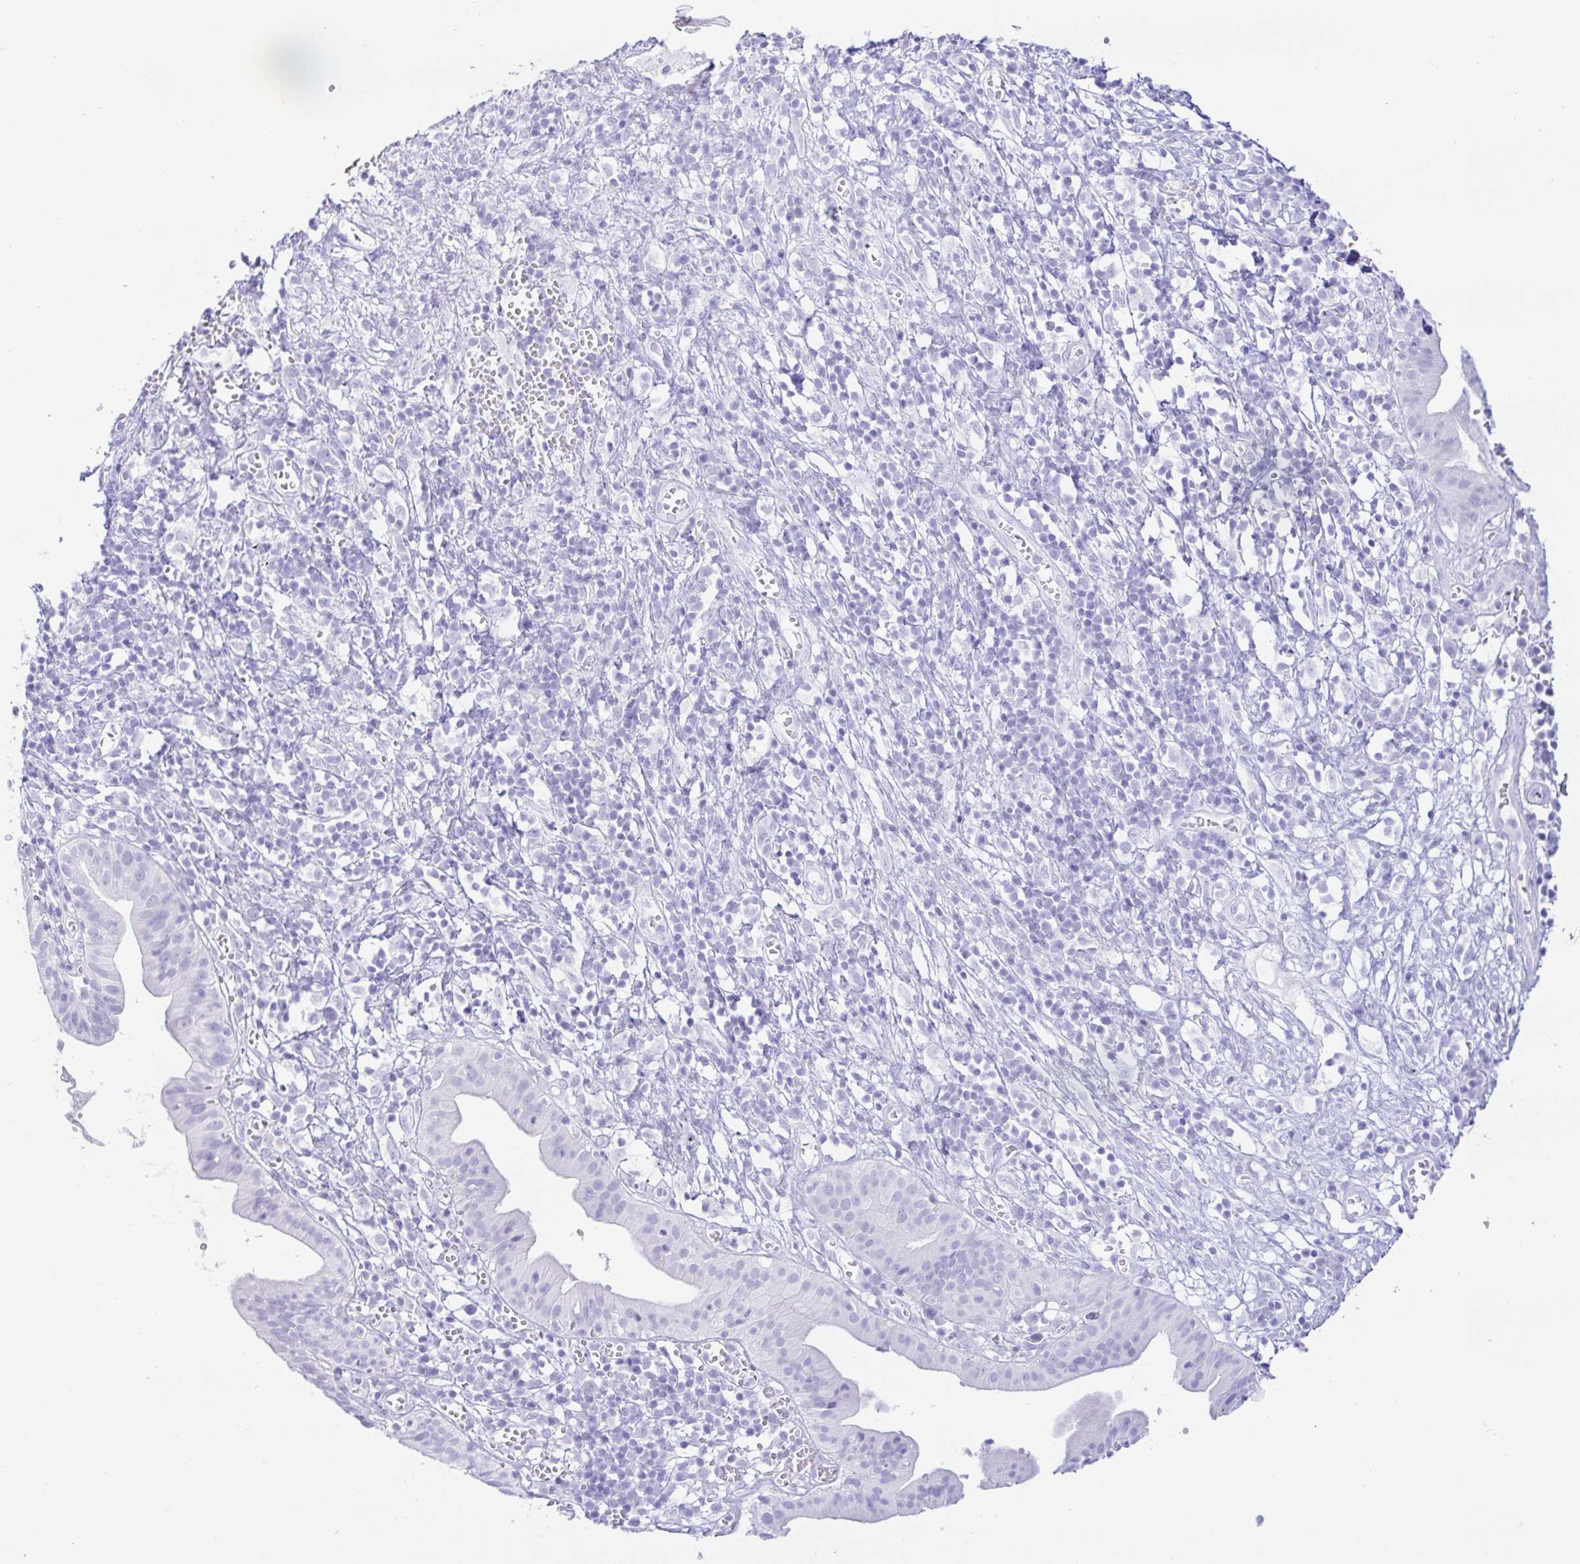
{"staining": {"intensity": "negative", "quantity": "none", "location": "none"}, "tissue": "pancreatic cancer", "cell_type": "Tumor cells", "image_type": "cancer", "snomed": [{"axis": "morphology", "description": "Adenocarcinoma, NOS"}, {"axis": "topography", "description": "Pancreas"}], "caption": "Pancreatic cancer was stained to show a protein in brown. There is no significant expression in tumor cells.", "gene": "PAX8", "patient": {"sex": "female", "age": 73}}